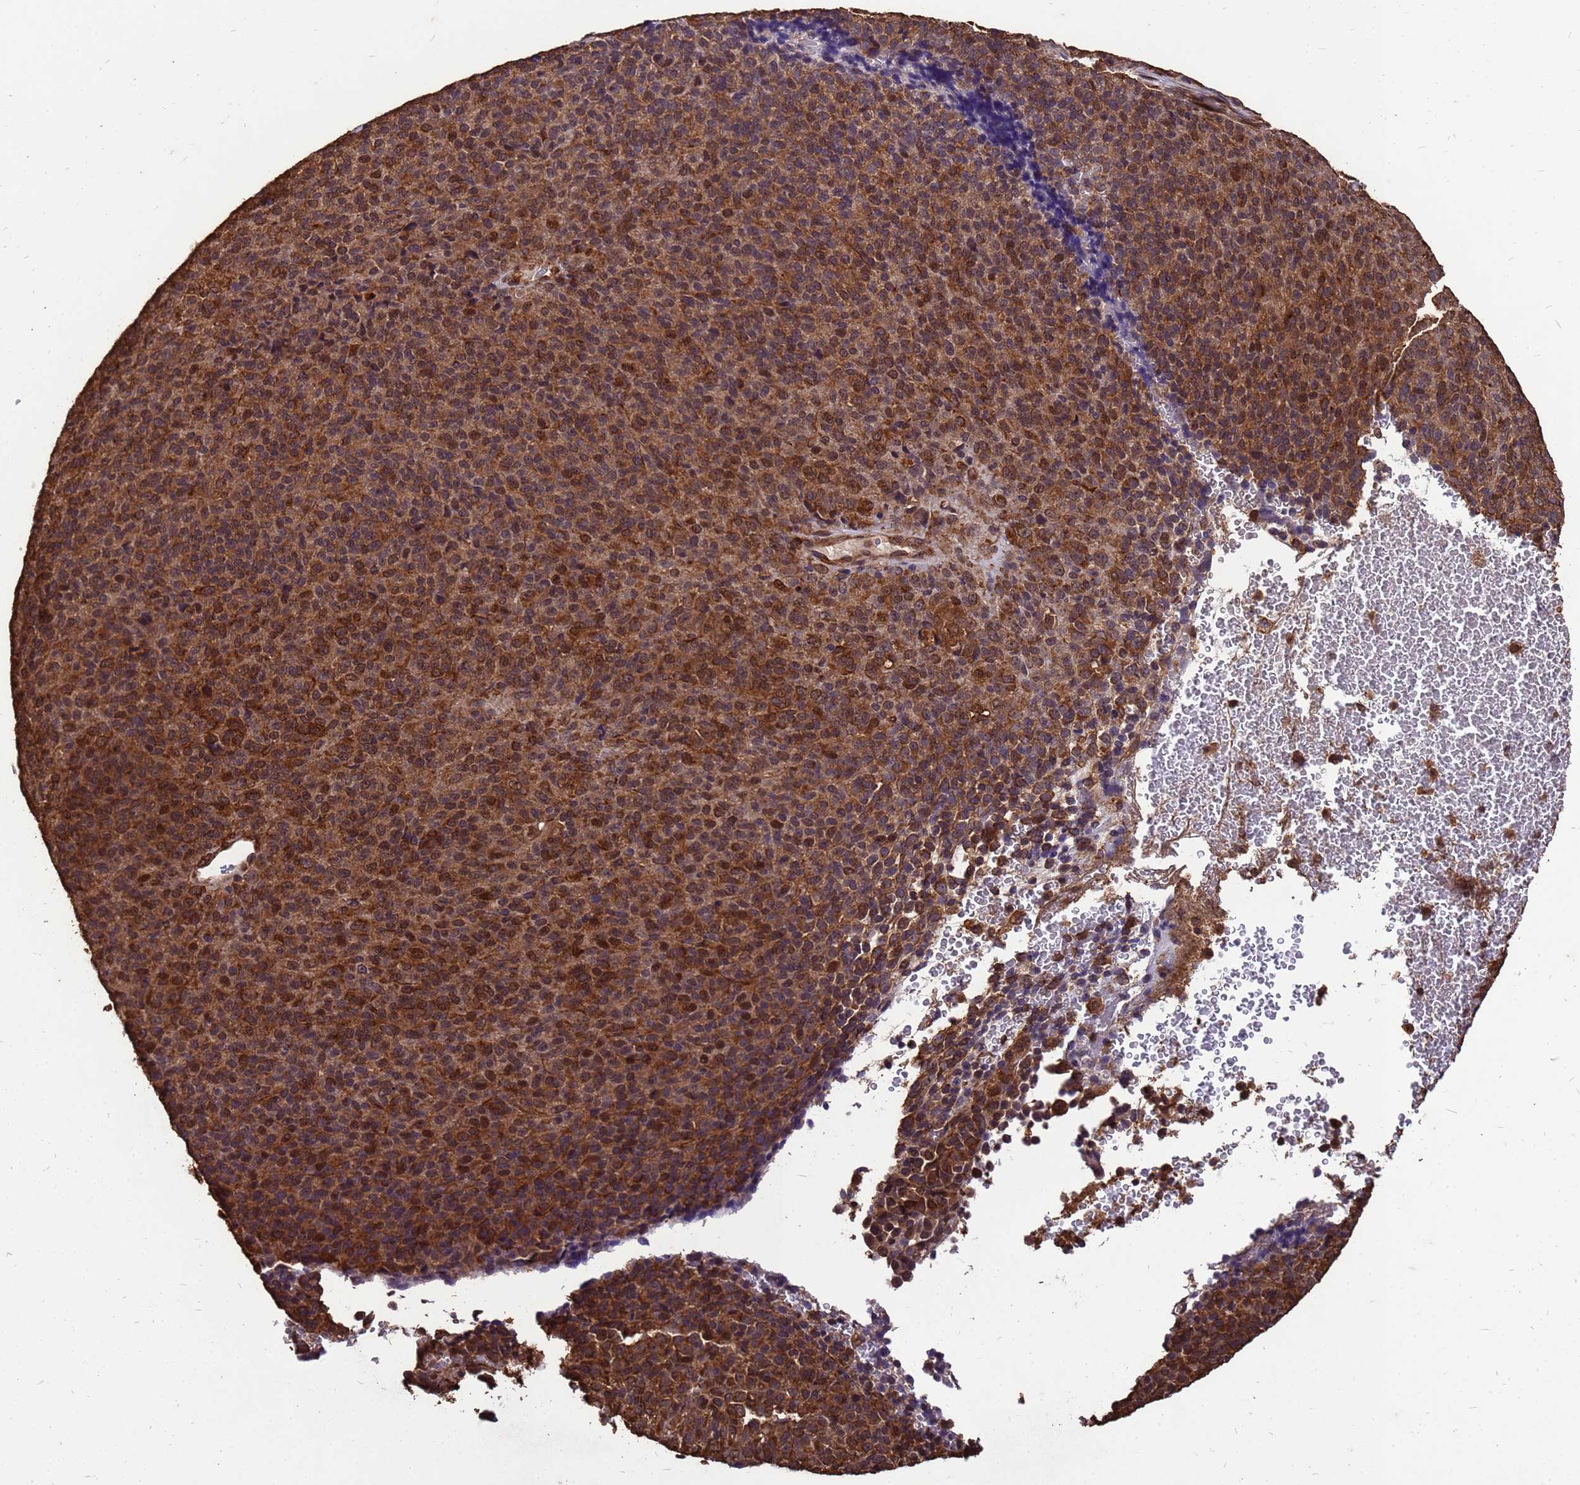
{"staining": {"intensity": "strong", "quantity": ">75%", "location": "cytoplasmic/membranous"}, "tissue": "melanoma", "cell_type": "Tumor cells", "image_type": "cancer", "snomed": [{"axis": "morphology", "description": "Malignant melanoma, Metastatic site"}, {"axis": "topography", "description": "Brain"}], "caption": "An IHC micrograph of tumor tissue is shown. Protein staining in brown labels strong cytoplasmic/membranous positivity in melanoma within tumor cells.", "gene": "ZNF618", "patient": {"sex": "female", "age": 56}}